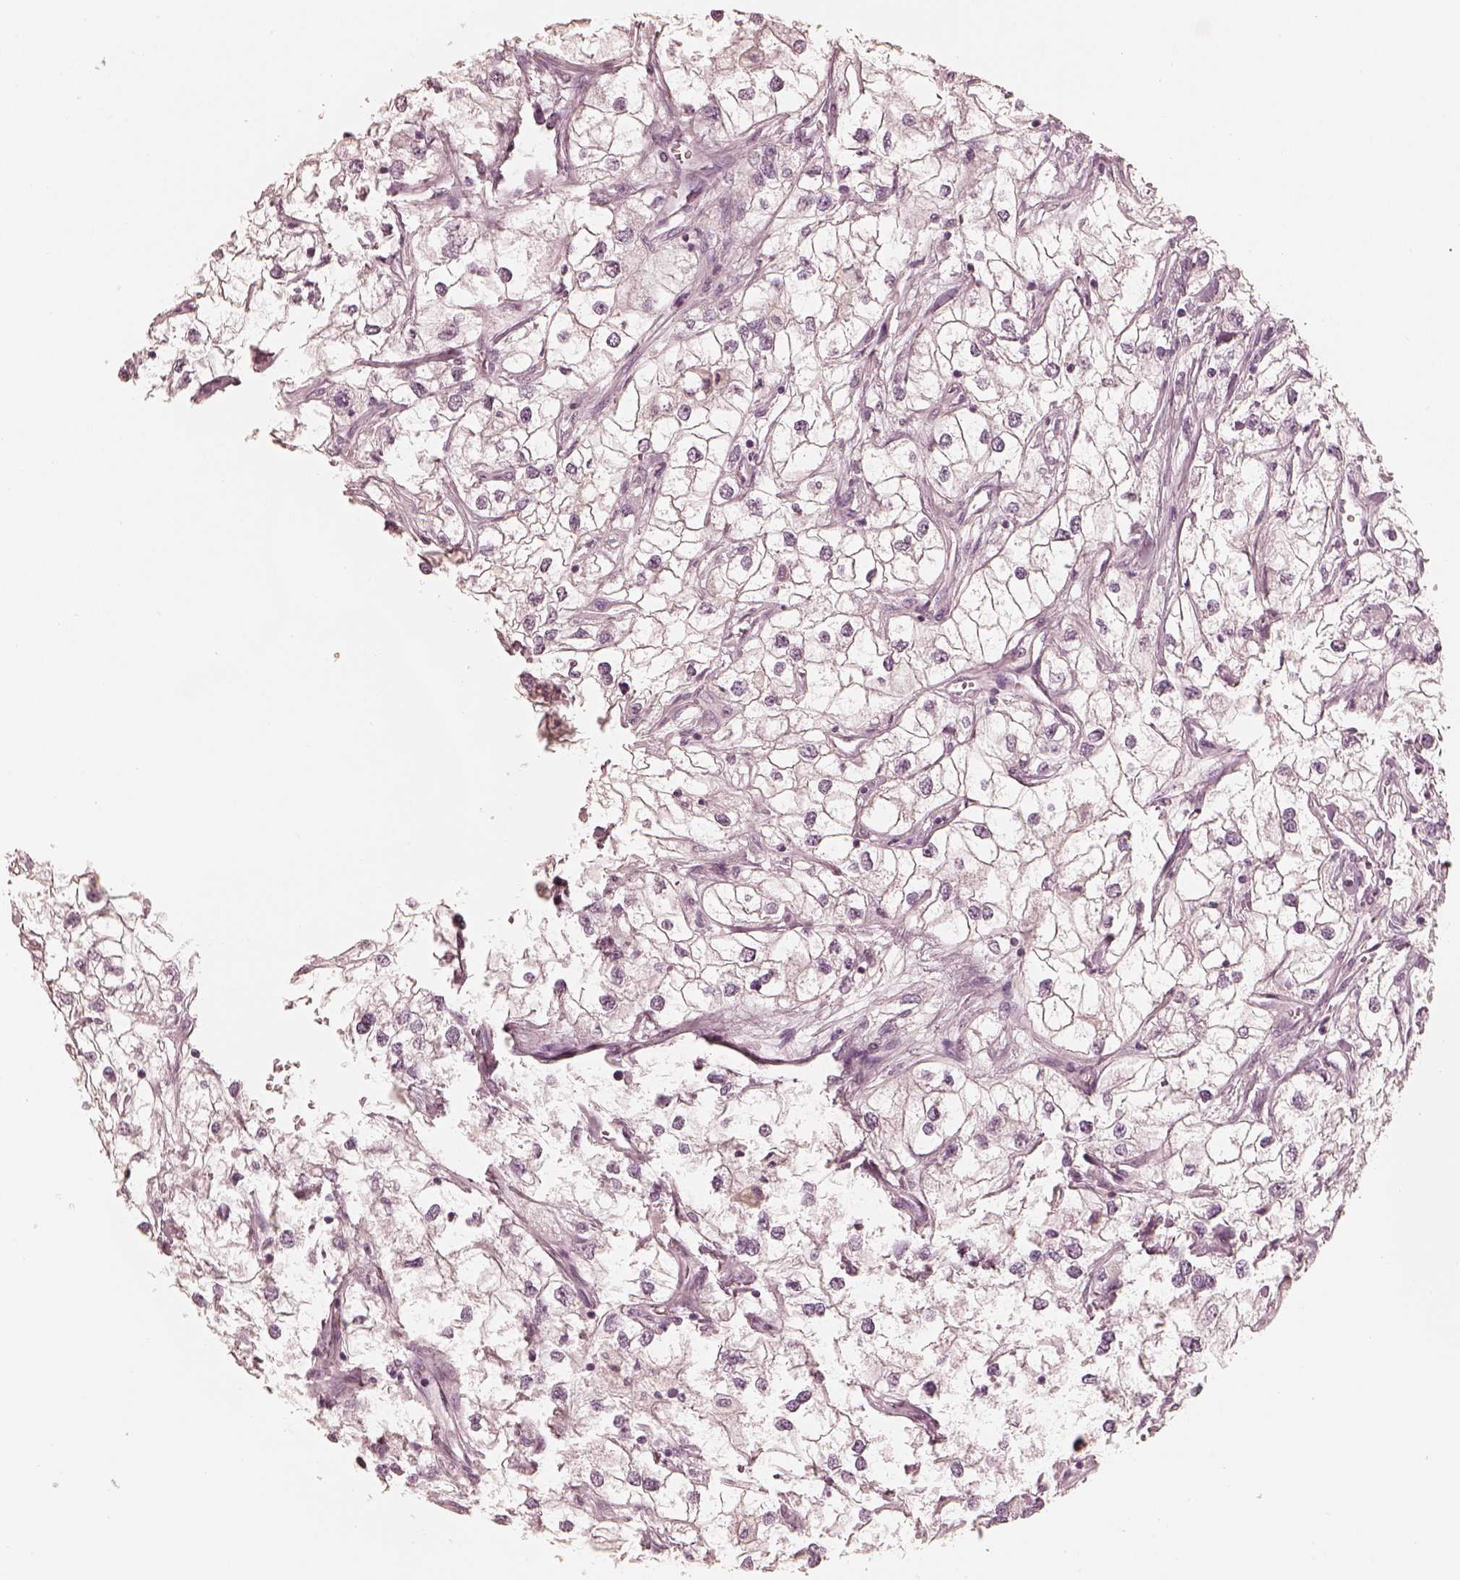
{"staining": {"intensity": "negative", "quantity": "none", "location": "none"}, "tissue": "renal cancer", "cell_type": "Tumor cells", "image_type": "cancer", "snomed": [{"axis": "morphology", "description": "Adenocarcinoma, NOS"}, {"axis": "topography", "description": "Kidney"}], "caption": "A high-resolution image shows IHC staining of adenocarcinoma (renal), which demonstrates no significant expression in tumor cells.", "gene": "CALR3", "patient": {"sex": "male", "age": 59}}